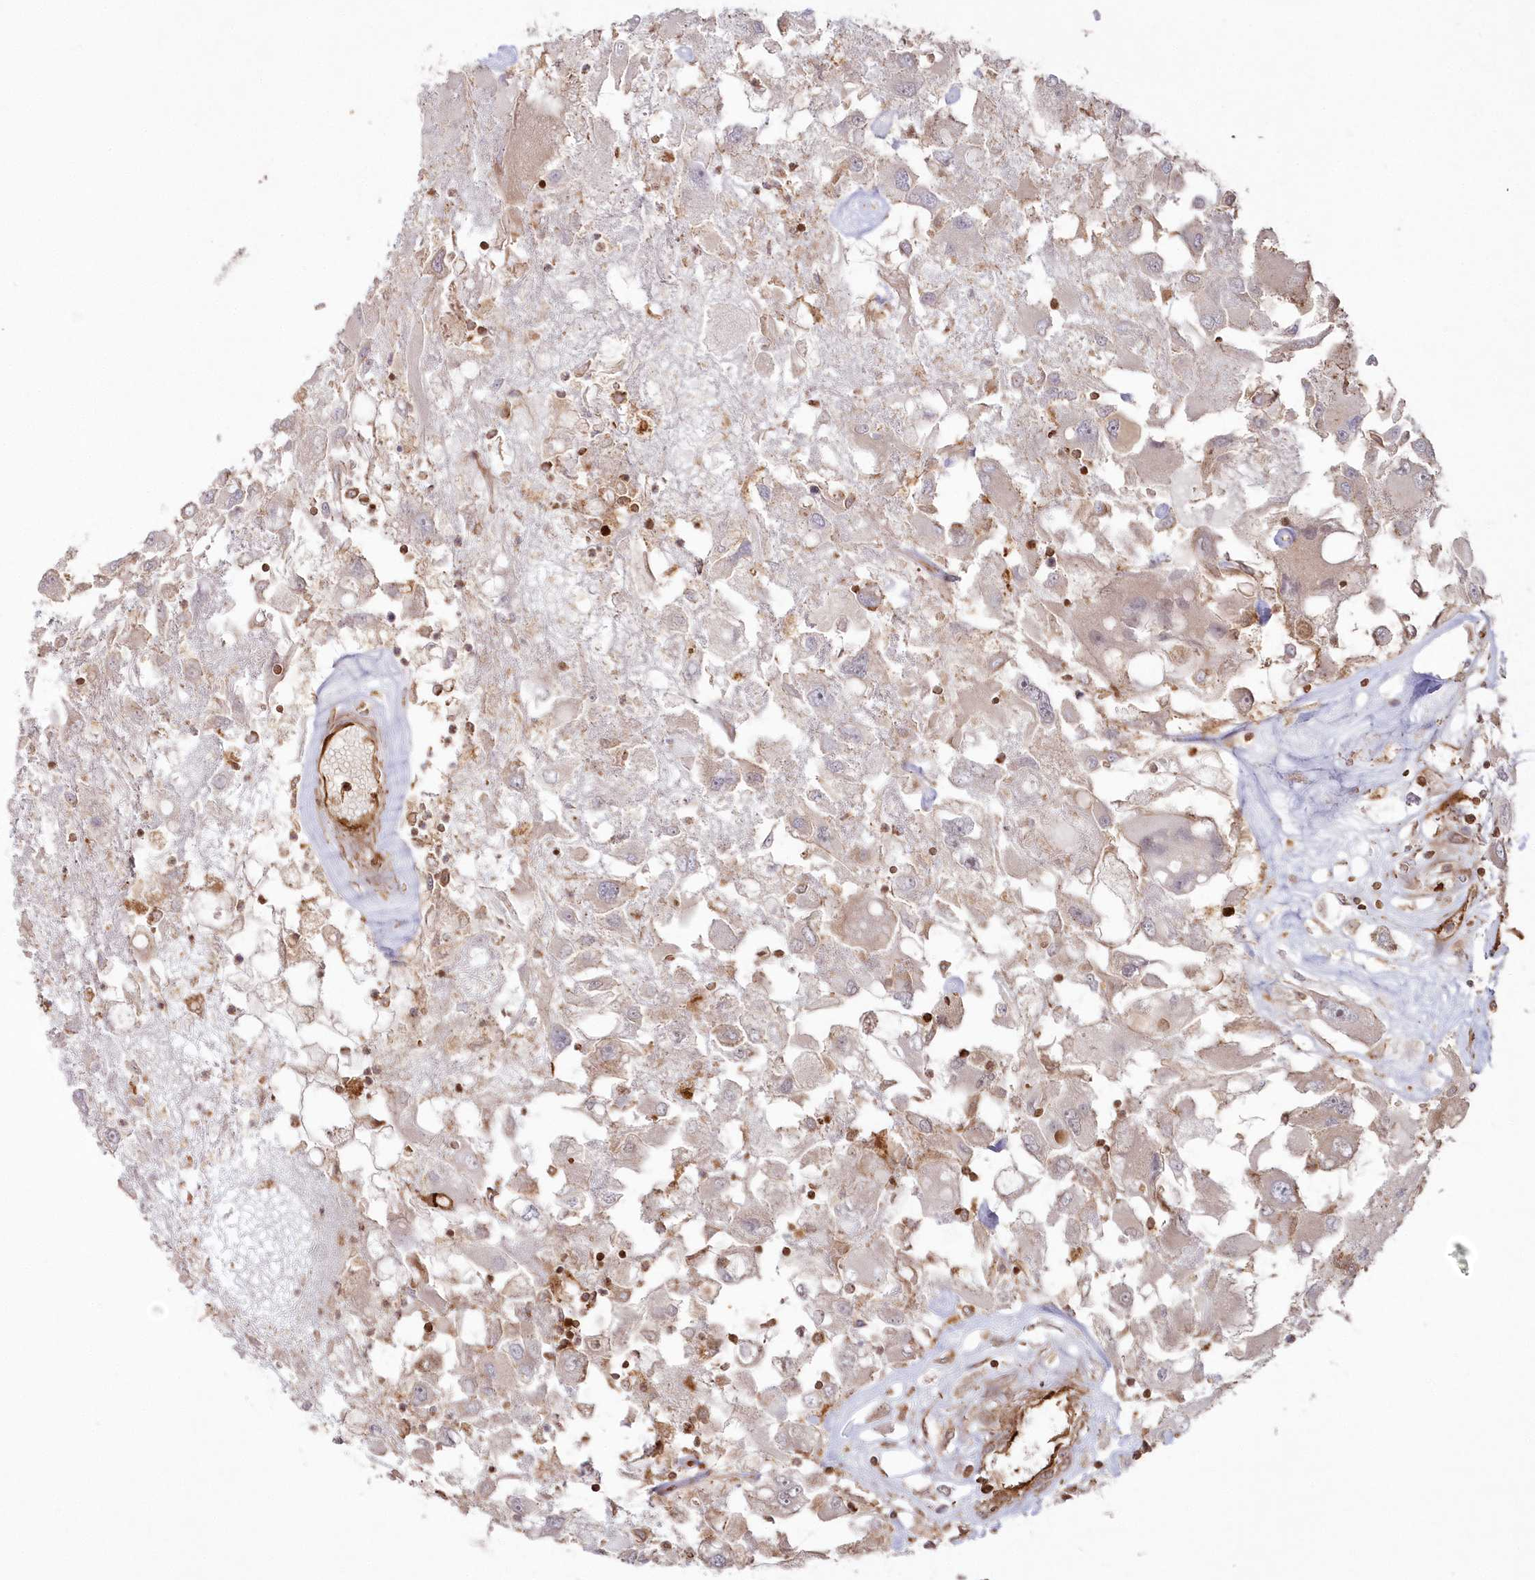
{"staining": {"intensity": "weak", "quantity": "25%-75%", "location": "cytoplasmic/membranous"}, "tissue": "renal cancer", "cell_type": "Tumor cells", "image_type": "cancer", "snomed": [{"axis": "morphology", "description": "Adenocarcinoma, NOS"}, {"axis": "topography", "description": "Kidney"}], "caption": "Tumor cells exhibit low levels of weak cytoplasmic/membranous expression in approximately 25%-75% of cells in human renal cancer (adenocarcinoma). (Stains: DAB (3,3'-diaminobenzidine) in brown, nuclei in blue, Microscopy: brightfield microscopy at high magnification).", "gene": "RGCC", "patient": {"sex": "female", "age": 52}}